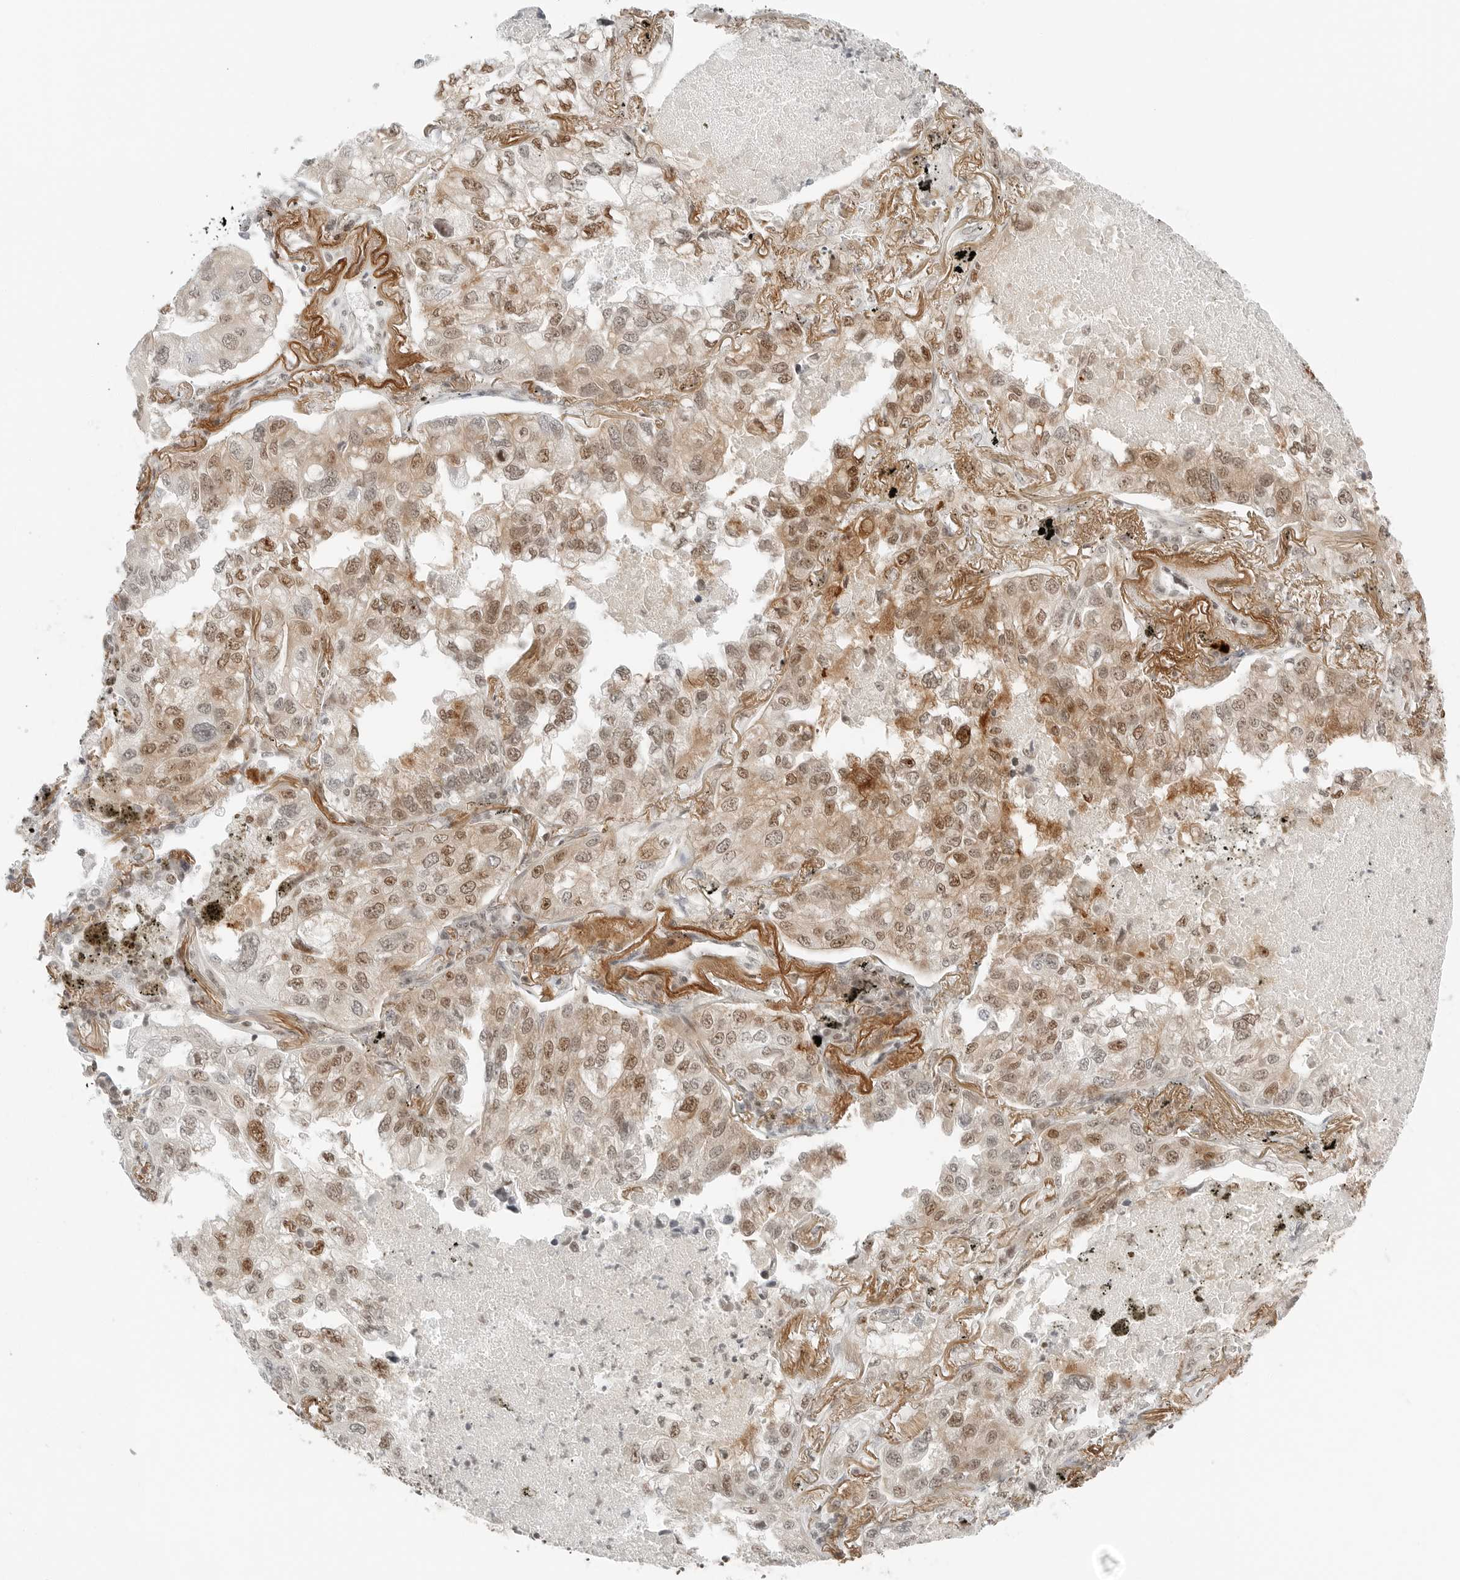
{"staining": {"intensity": "moderate", "quantity": ">75%", "location": "cytoplasmic/membranous,nuclear"}, "tissue": "lung cancer", "cell_type": "Tumor cells", "image_type": "cancer", "snomed": [{"axis": "morphology", "description": "Adenocarcinoma, NOS"}, {"axis": "topography", "description": "Lung"}], "caption": "A micrograph showing moderate cytoplasmic/membranous and nuclear positivity in about >75% of tumor cells in lung cancer, as visualized by brown immunohistochemical staining.", "gene": "CRTC2", "patient": {"sex": "male", "age": 65}}